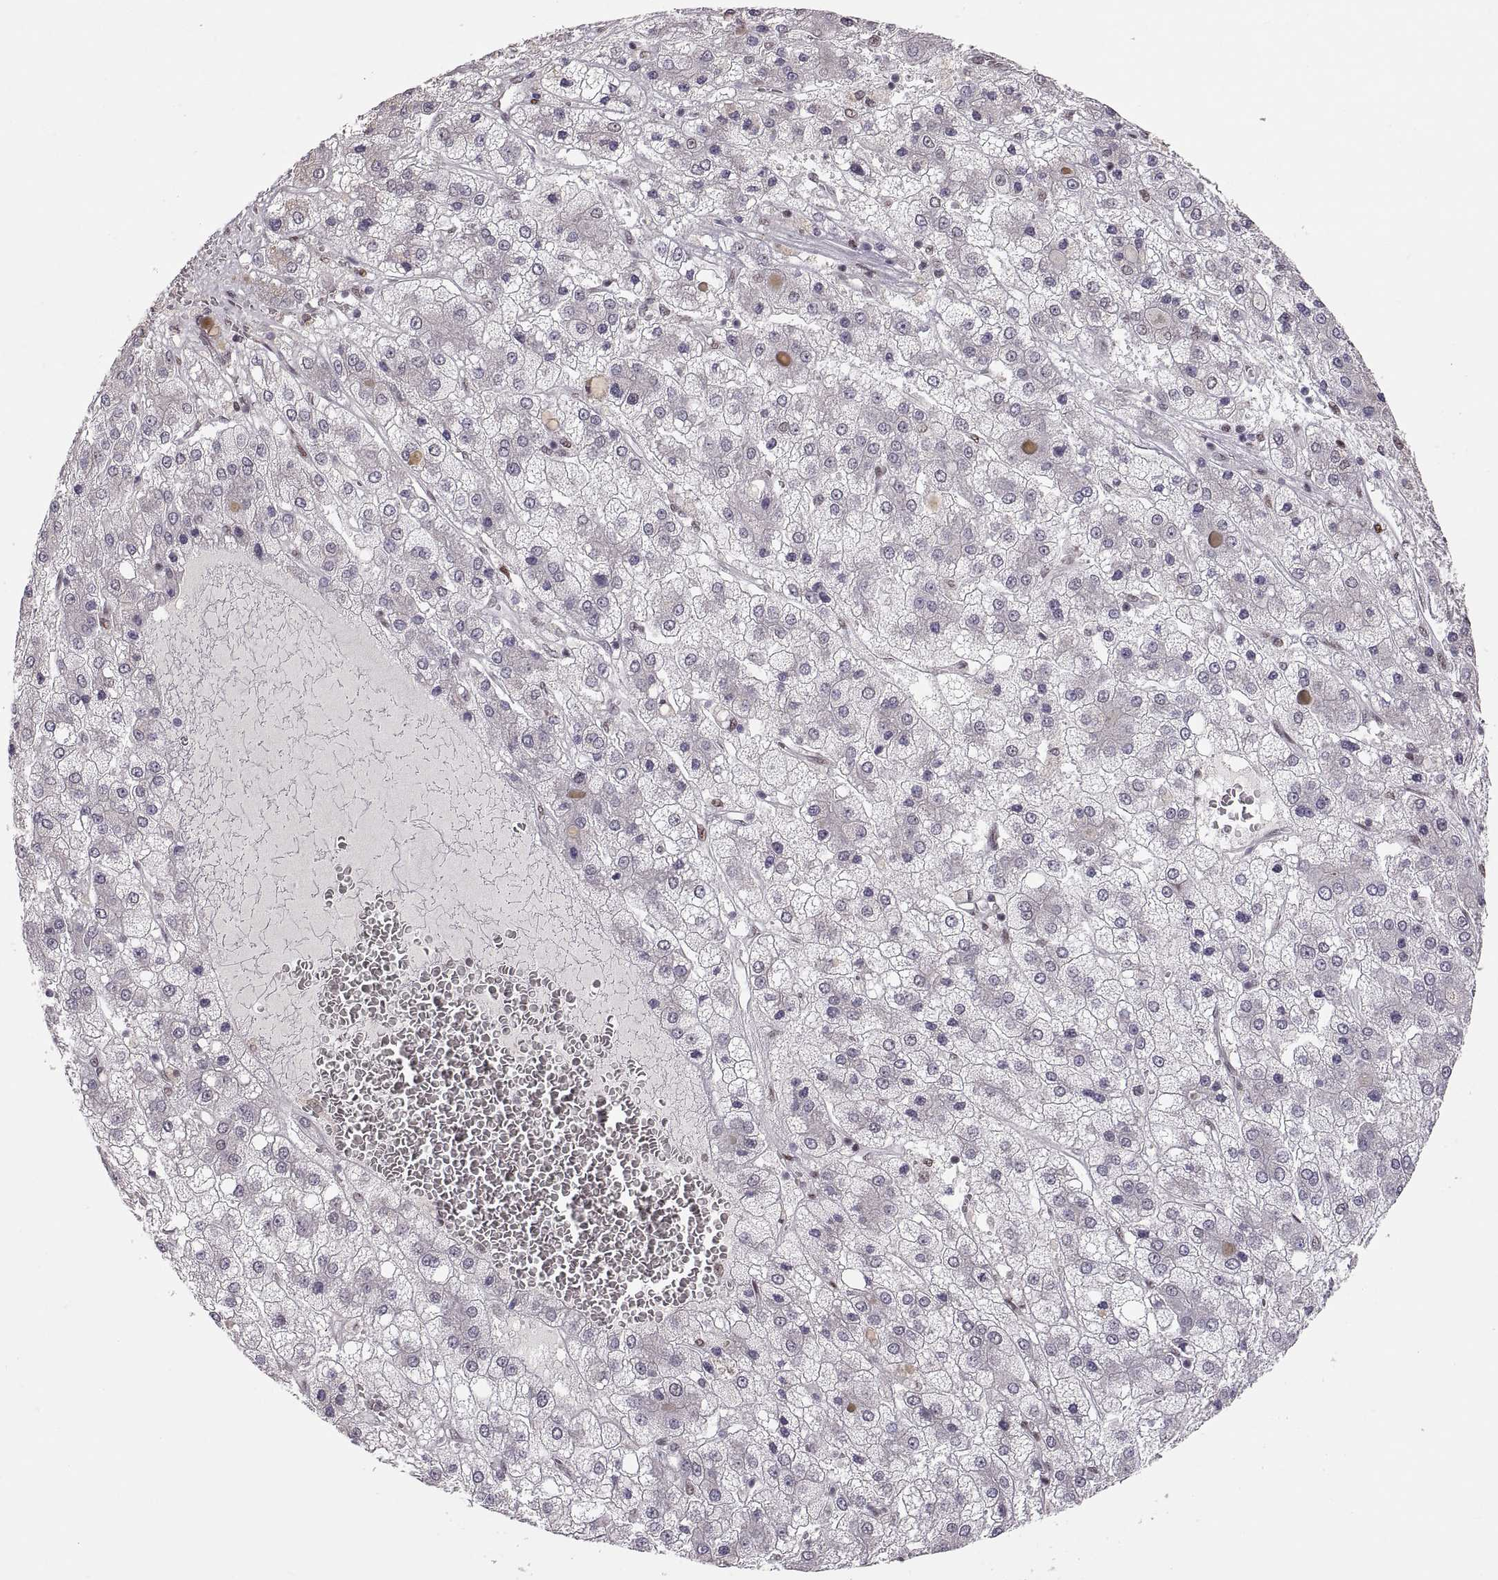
{"staining": {"intensity": "negative", "quantity": "none", "location": "none"}, "tissue": "liver cancer", "cell_type": "Tumor cells", "image_type": "cancer", "snomed": [{"axis": "morphology", "description": "Carcinoma, Hepatocellular, NOS"}, {"axis": "topography", "description": "Liver"}], "caption": "Micrograph shows no protein positivity in tumor cells of liver cancer (hepatocellular carcinoma) tissue.", "gene": "SNAI1", "patient": {"sex": "male", "age": 73}}